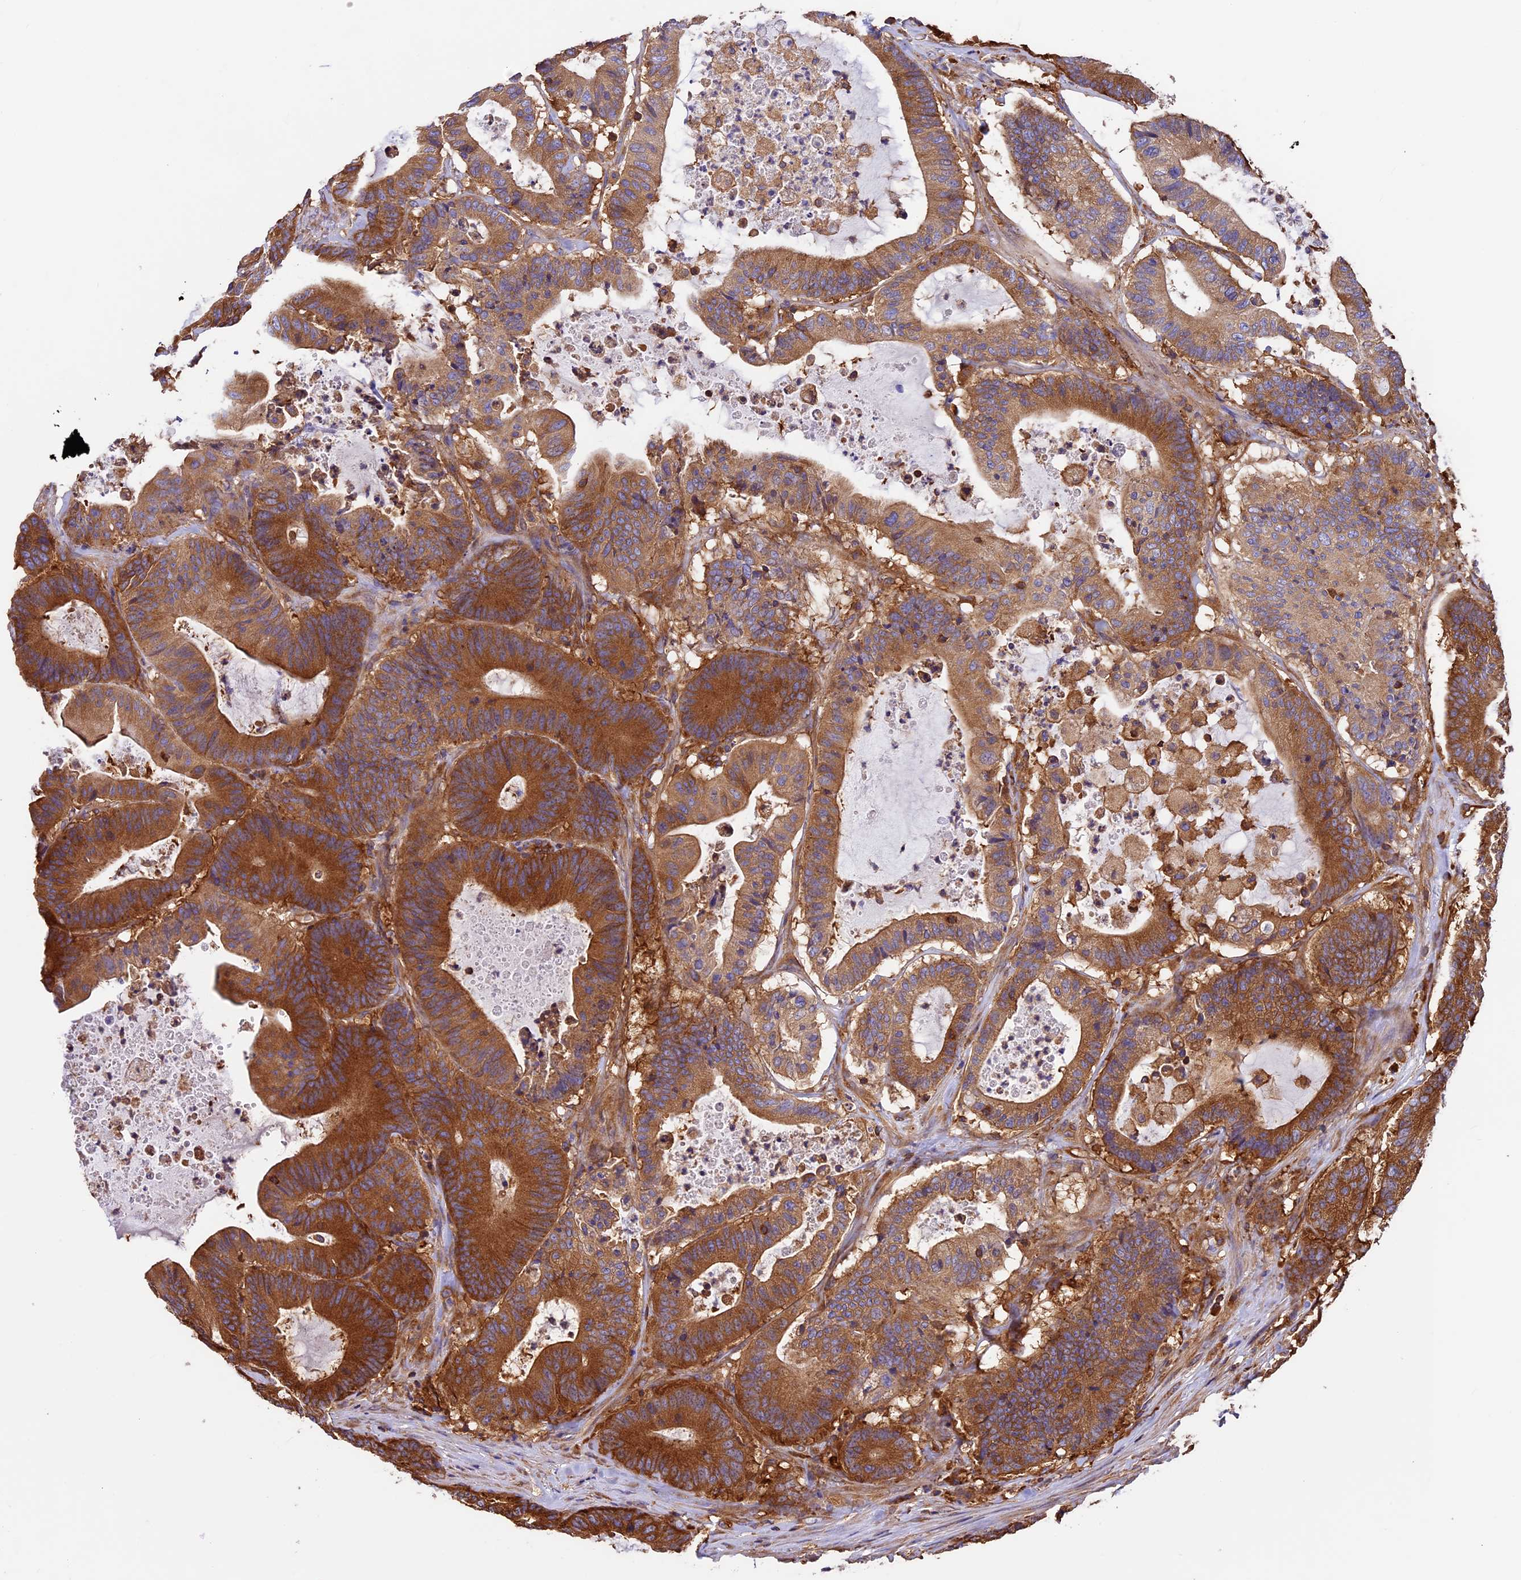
{"staining": {"intensity": "strong", "quantity": ">75%", "location": "cytoplasmic/membranous"}, "tissue": "colorectal cancer", "cell_type": "Tumor cells", "image_type": "cancer", "snomed": [{"axis": "morphology", "description": "Adenocarcinoma, NOS"}, {"axis": "topography", "description": "Colon"}], "caption": "Colorectal cancer tissue shows strong cytoplasmic/membranous expression in approximately >75% of tumor cells (IHC, brightfield microscopy, high magnification).", "gene": "KARS1", "patient": {"sex": "female", "age": 84}}